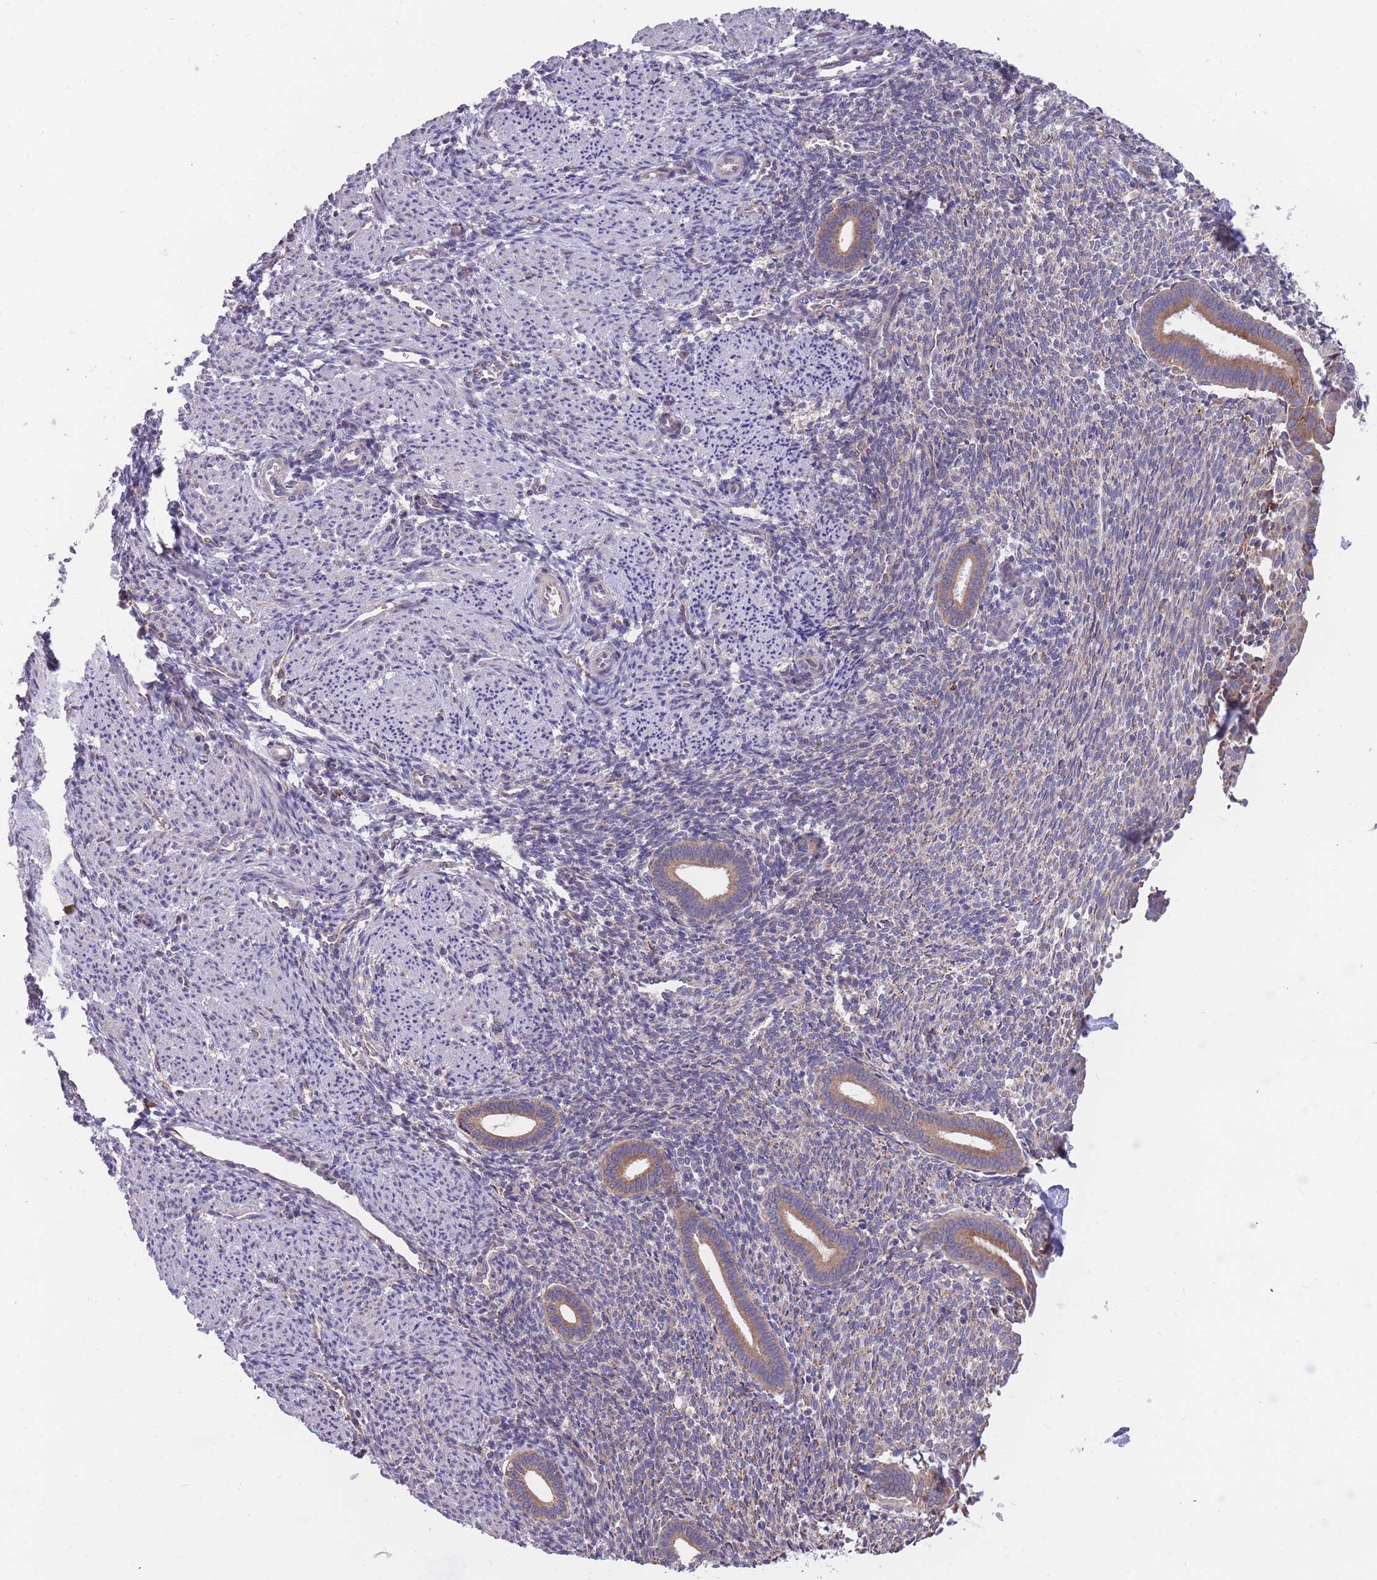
{"staining": {"intensity": "weak", "quantity": "<25%", "location": "cytoplasmic/membranous"}, "tissue": "endometrium", "cell_type": "Cells in endometrial stroma", "image_type": "normal", "snomed": [{"axis": "morphology", "description": "Normal tissue, NOS"}, {"axis": "topography", "description": "Endometrium"}], "caption": "This is a image of IHC staining of benign endometrium, which shows no staining in cells in endometrial stroma. Brightfield microscopy of immunohistochemistry (IHC) stained with DAB (3,3'-diaminobenzidine) (brown) and hematoxylin (blue), captured at high magnification.", "gene": "TRAPPC5", "patient": {"sex": "female", "age": 32}}